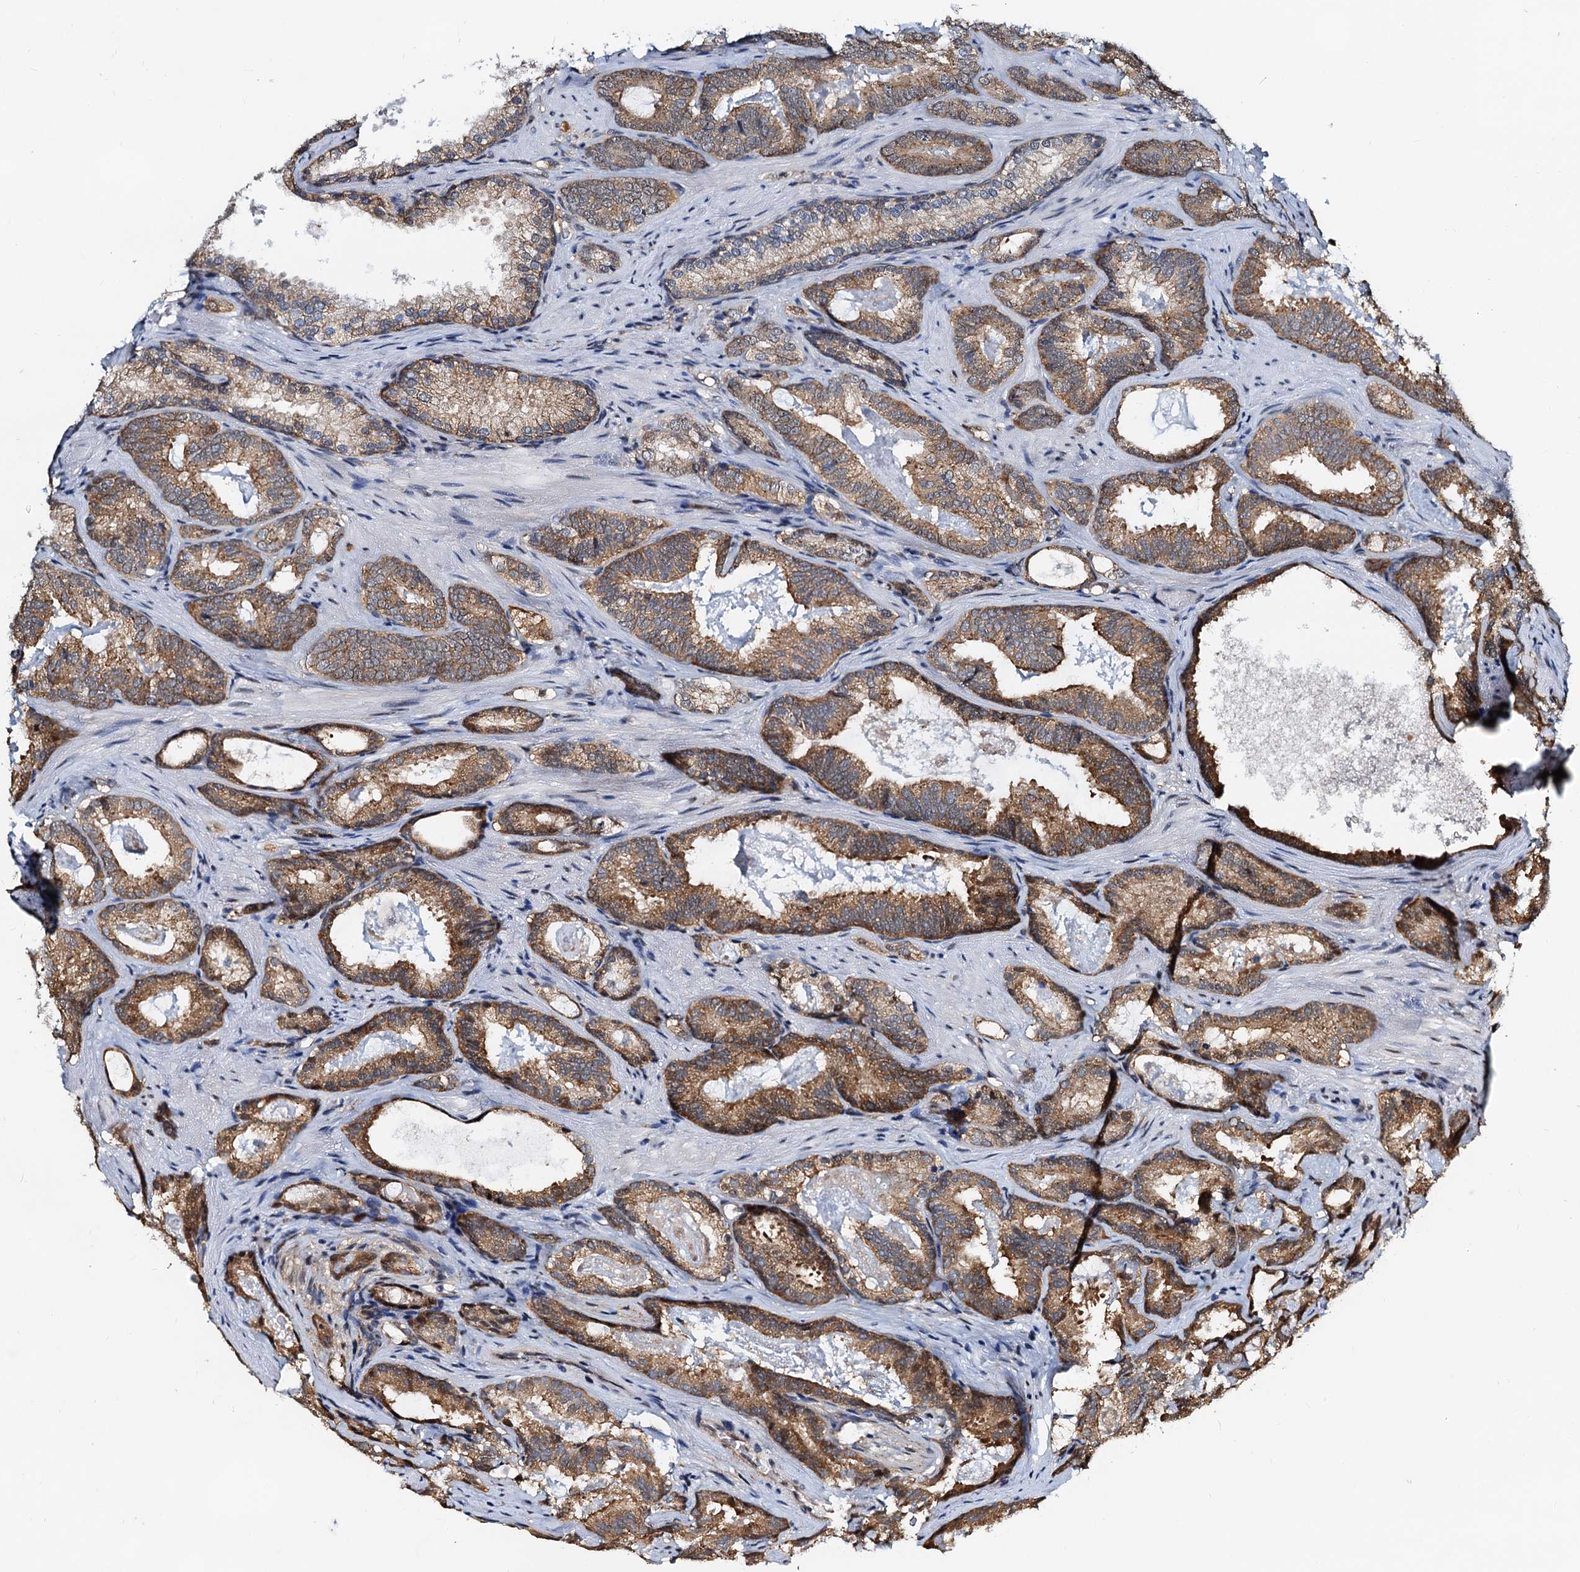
{"staining": {"intensity": "moderate", "quantity": "25%-75%", "location": "cytoplasmic/membranous,nuclear"}, "tissue": "prostate cancer", "cell_type": "Tumor cells", "image_type": "cancer", "snomed": [{"axis": "morphology", "description": "Adenocarcinoma, Low grade"}, {"axis": "topography", "description": "Prostate"}], "caption": "This is an image of immunohistochemistry staining of prostate cancer, which shows moderate staining in the cytoplasmic/membranous and nuclear of tumor cells.", "gene": "PTGES3", "patient": {"sex": "male", "age": 60}}